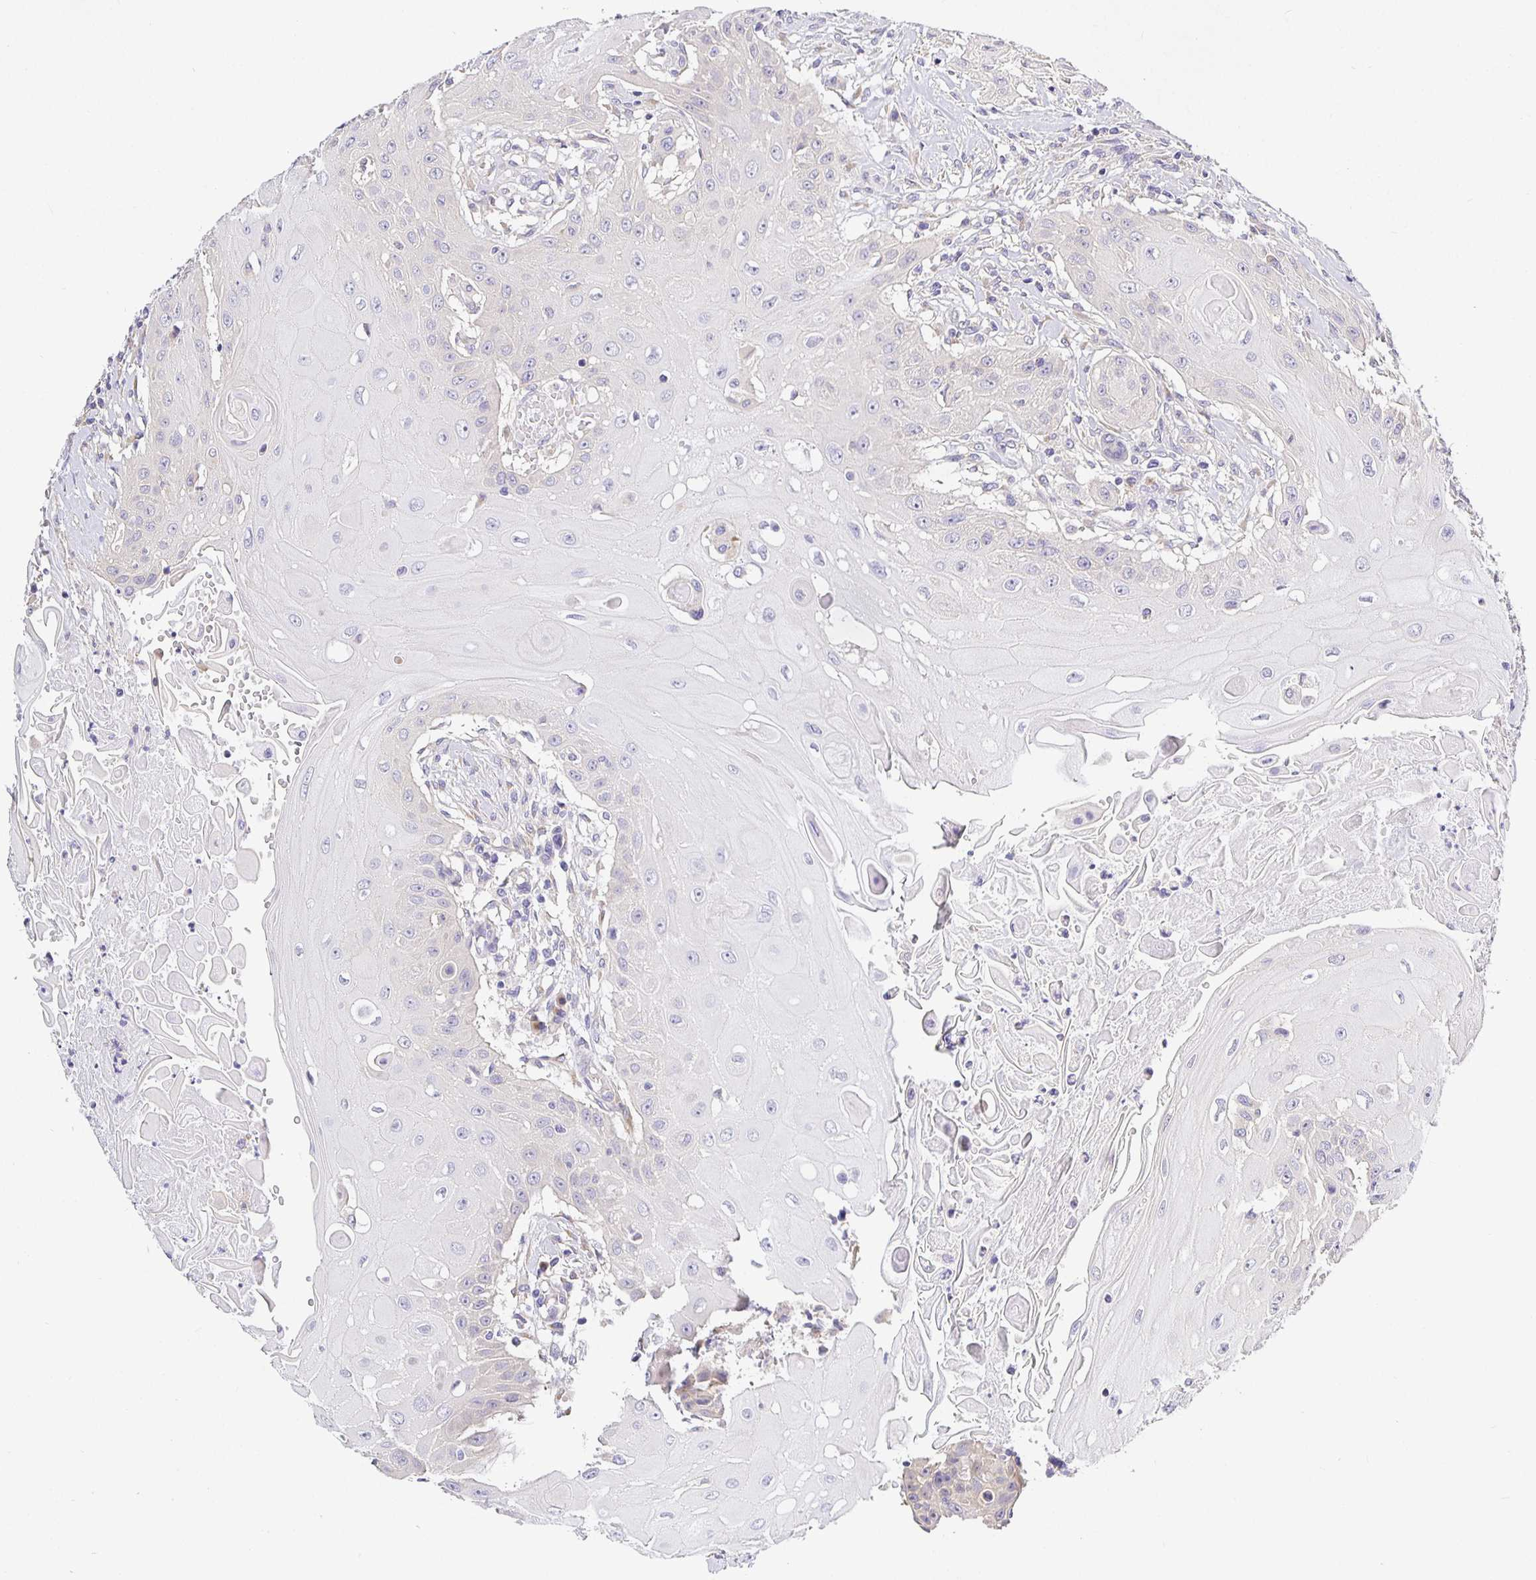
{"staining": {"intensity": "negative", "quantity": "none", "location": "none"}, "tissue": "head and neck cancer", "cell_type": "Tumor cells", "image_type": "cancer", "snomed": [{"axis": "morphology", "description": "Squamous cell carcinoma, NOS"}, {"axis": "topography", "description": "Oral tissue"}, {"axis": "topography", "description": "Head-Neck"}, {"axis": "topography", "description": "Neck, NOS"}], "caption": "Micrograph shows no protein expression in tumor cells of head and neck cancer tissue.", "gene": "OPALIN", "patient": {"sex": "female", "age": 55}}